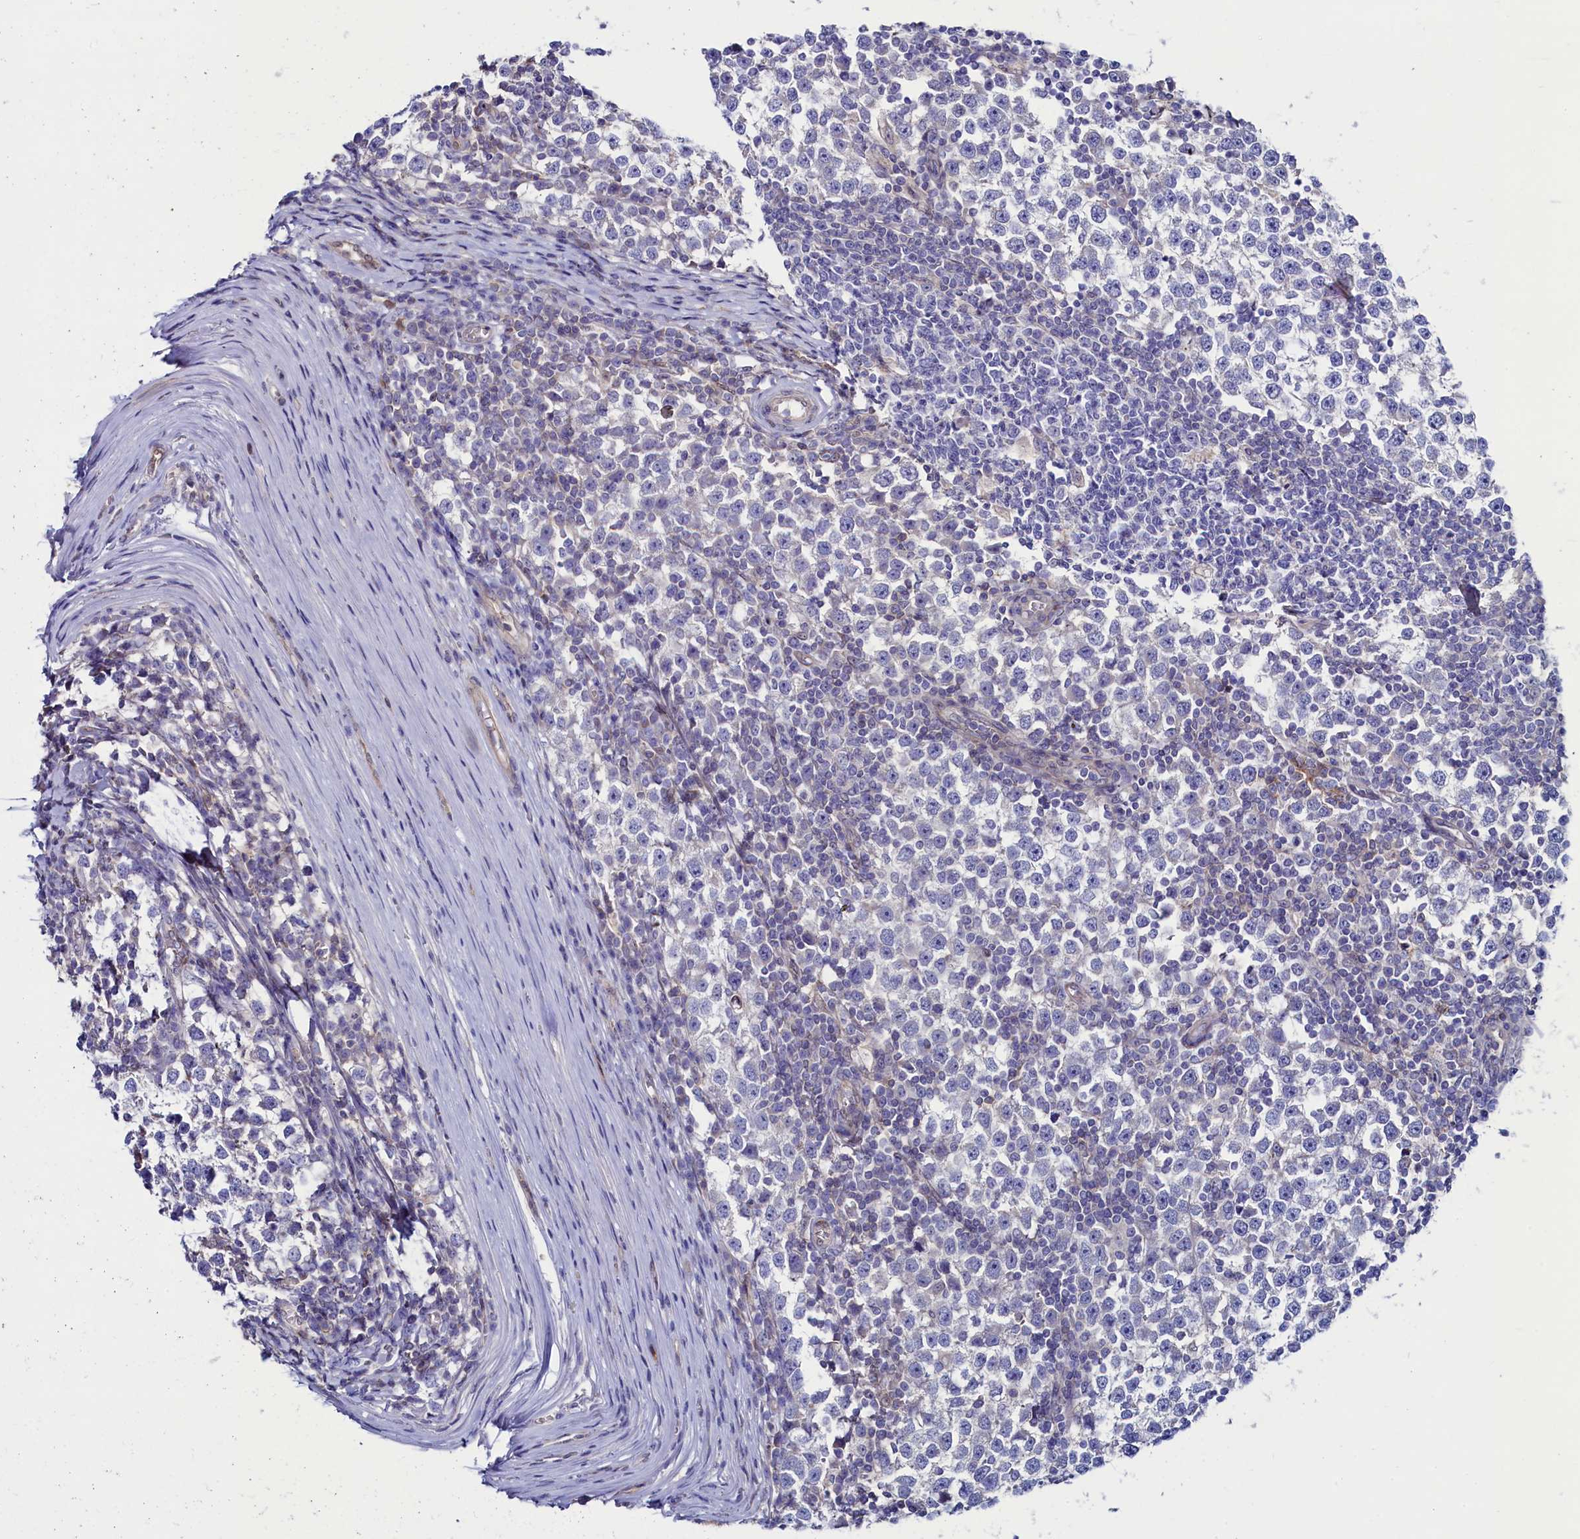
{"staining": {"intensity": "negative", "quantity": "none", "location": "none"}, "tissue": "testis cancer", "cell_type": "Tumor cells", "image_type": "cancer", "snomed": [{"axis": "morphology", "description": "Seminoma, NOS"}, {"axis": "topography", "description": "Testis"}], "caption": "A histopathology image of testis cancer stained for a protein displays no brown staining in tumor cells.", "gene": "ASTE1", "patient": {"sex": "male", "age": 65}}